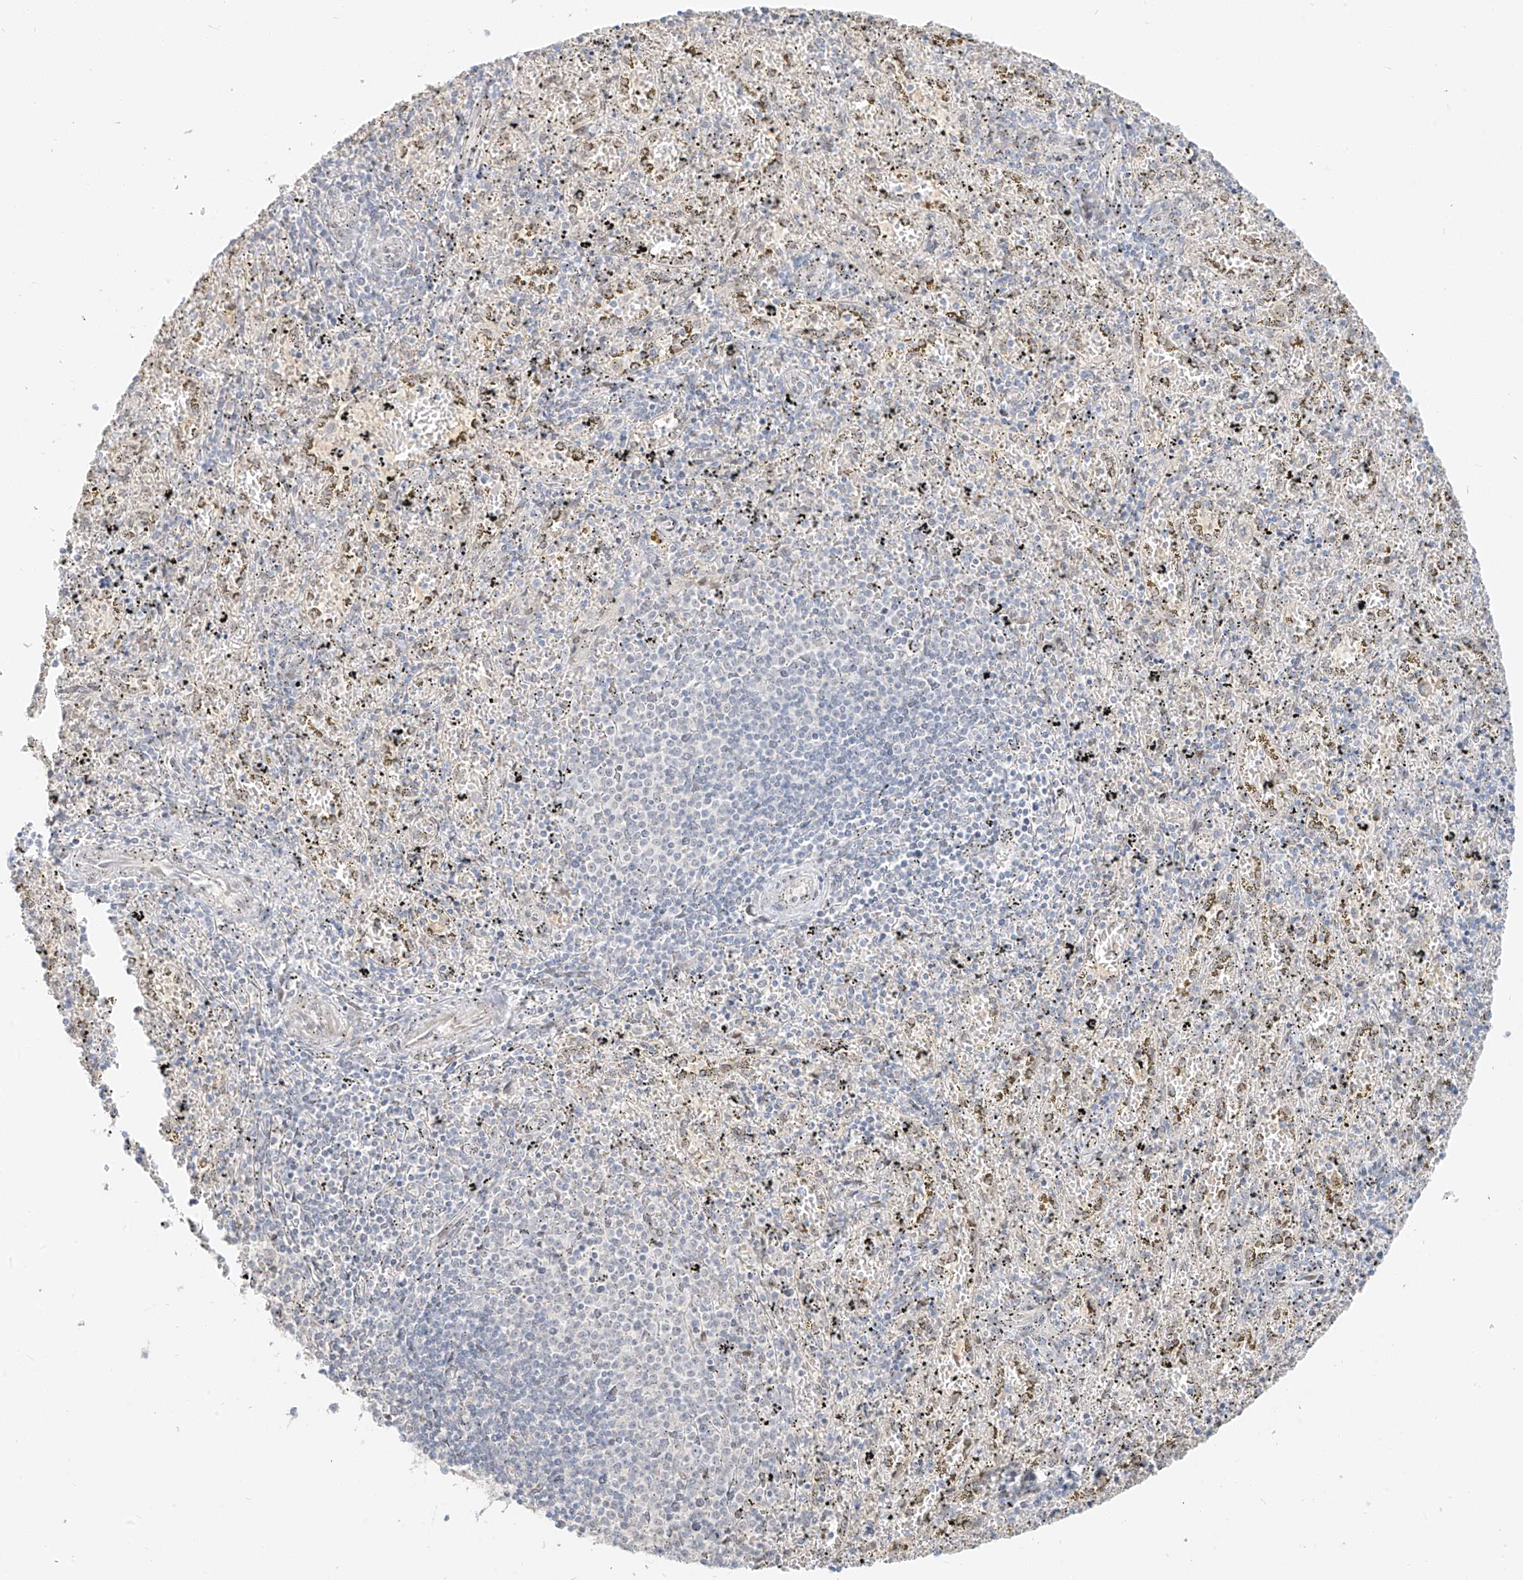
{"staining": {"intensity": "negative", "quantity": "none", "location": "none"}, "tissue": "spleen", "cell_type": "Cells in red pulp", "image_type": "normal", "snomed": [{"axis": "morphology", "description": "Normal tissue, NOS"}, {"axis": "topography", "description": "Spleen"}], "caption": "Immunohistochemistry micrograph of benign spleen: human spleen stained with DAB (3,3'-diaminobenzidine) exhibits no significant protein positivity in cells in red pulp. (Immunohistochemistry (ihc), brightfield microscopy, high magnification).", "gene": "ZNF774", "patient": {"sex": "male", "age": 11}}